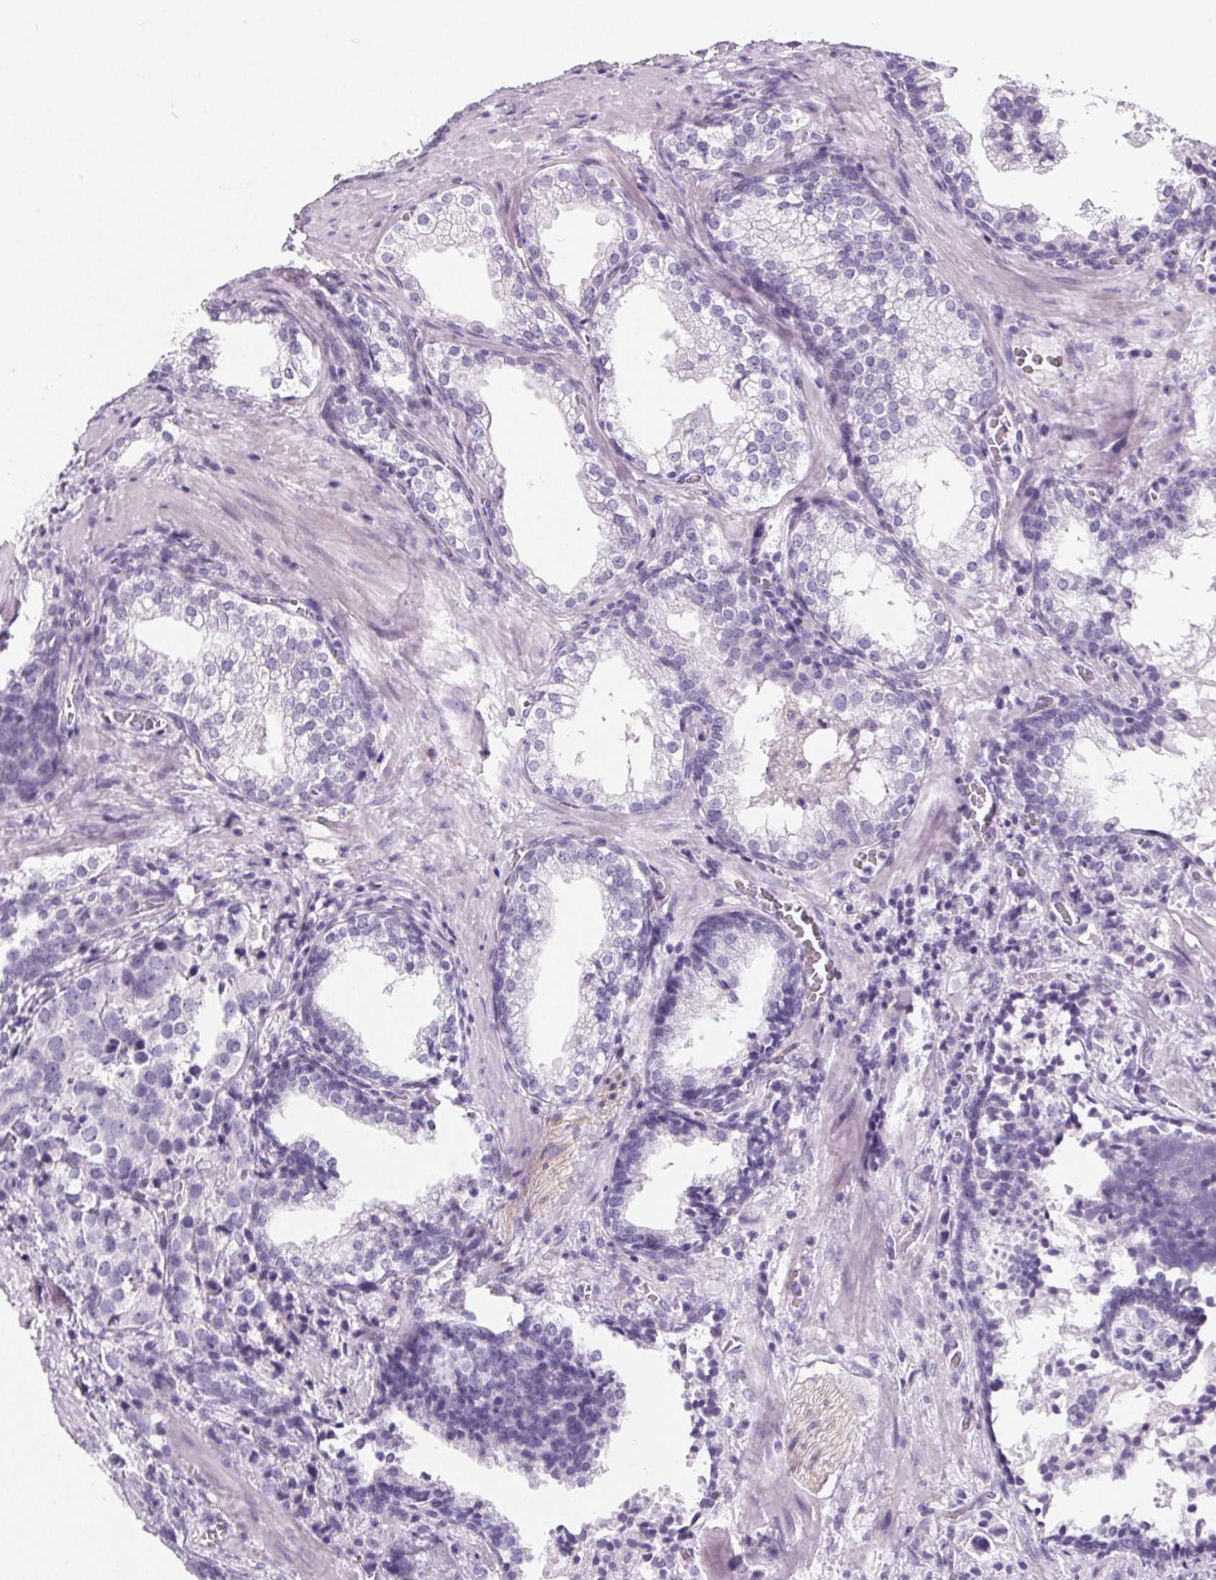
{"staining": {"intensity": "negative", "quantity": "none", "location": "none"}, "tissue": "prostate cancer", "cell_type": "Tumor cells", "image_type": "cancer", "snomed": [{"axis": "morphology", "description": "Adenocarcinoma, NOS"}, {"axis": "topography", "description": "Prostate and seminal vesicle, NOS"}], "caption": "Prostate adenocarcinoma was stained to show a protein in brown. There is no significant positivity in tumor cells. (IHC, brightfield microscopy, high magnification).", "gene": "ADRB1", "patient": {"sex": "male", "age": 63}}